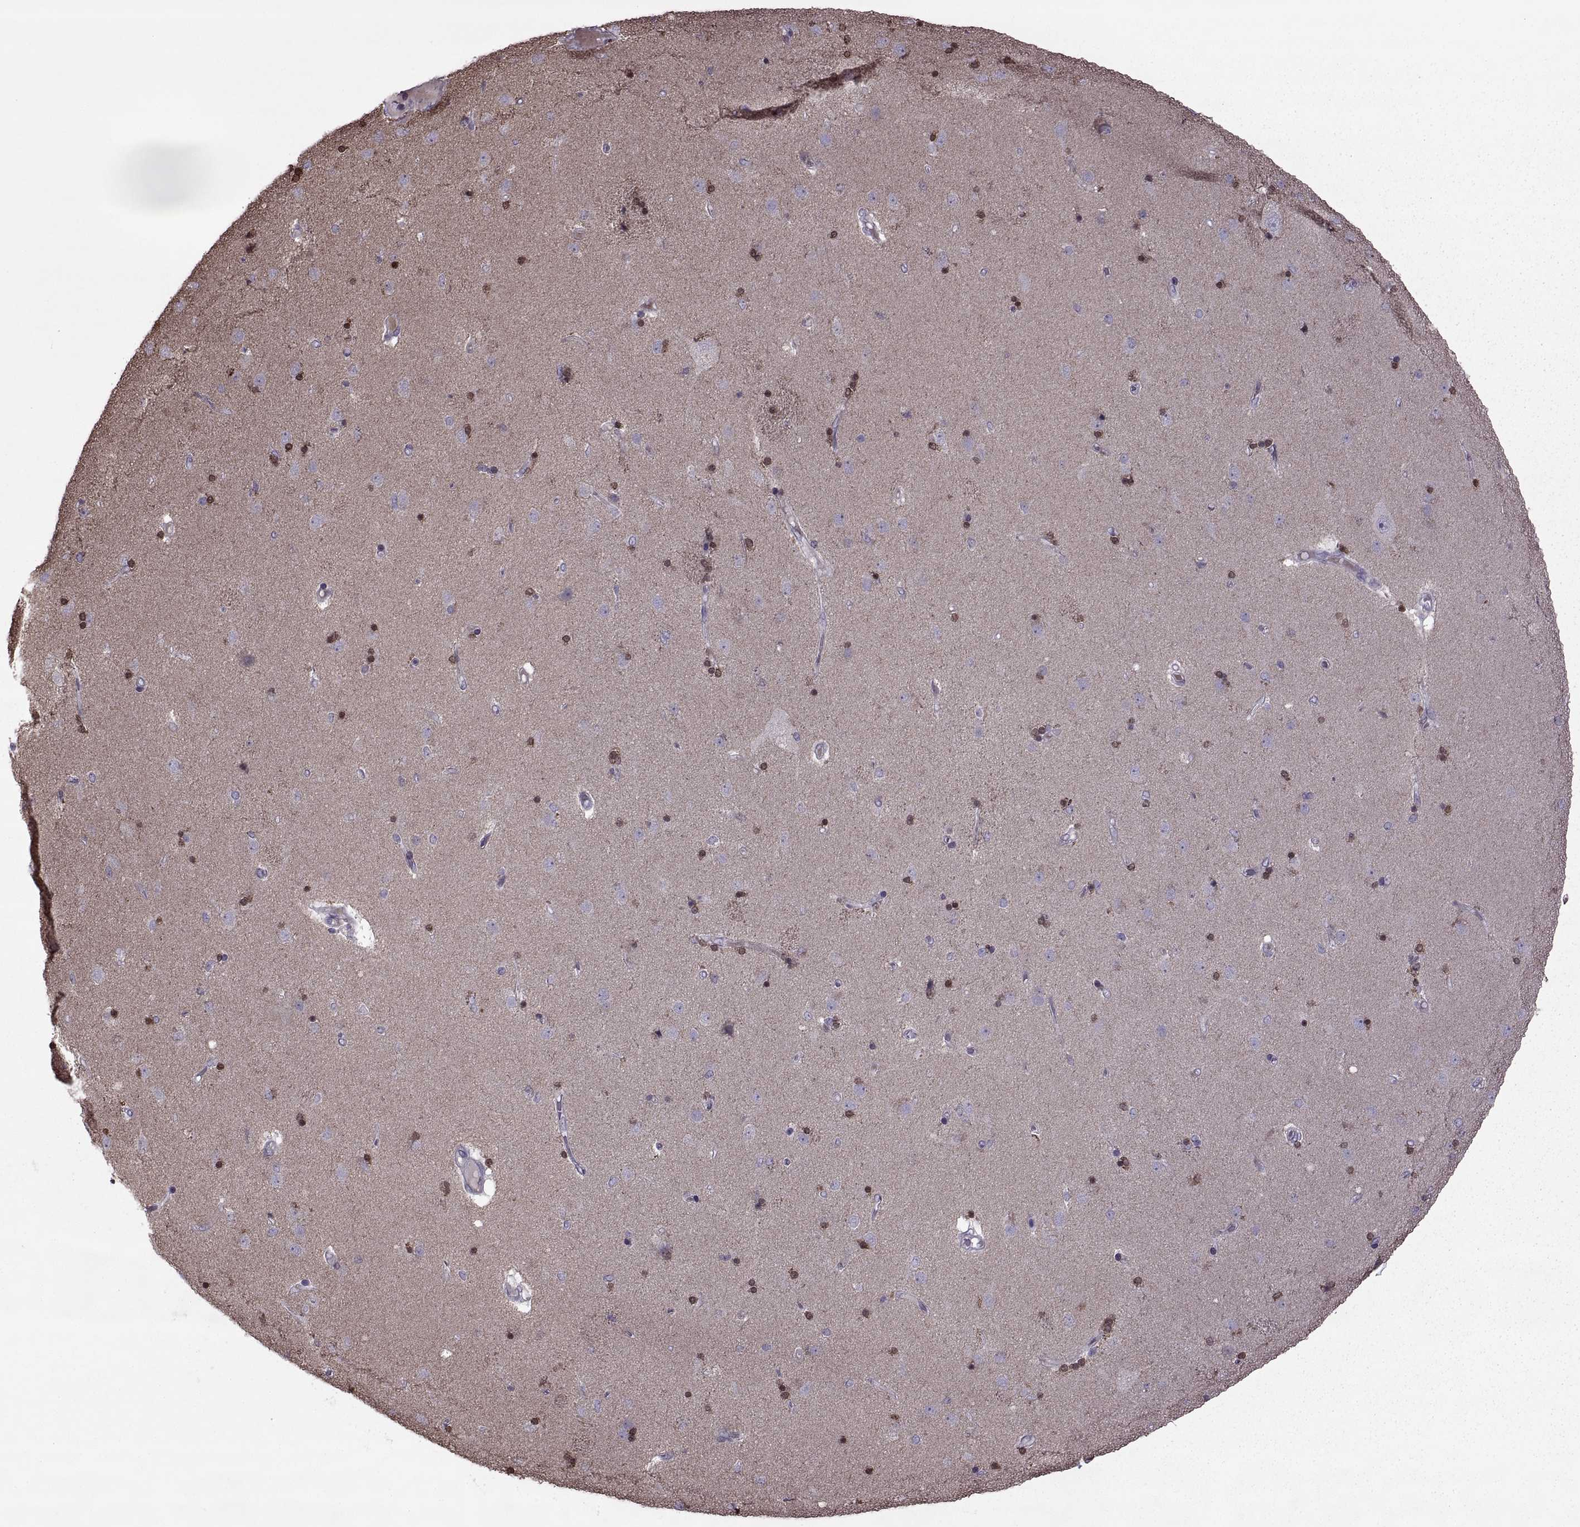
{"staining": {"intensity": "moderate", "quantity": "25%-75%", "location": "cytoplasmic/membranous,nuclear"}, "tissue": "caudate", "cell_type": "Glial cells", "image_type": "normal", "snomed": [{"axis": "morphology", "description": "Normal tissue, NOS"}, {"axis": "topography", "description": "Lateral ventricle wall"}], "caption": "Immunohistochemistry (DAB) staining of unremarkable human caudate demonstrates moderate cytoplasmic/membranous,nuclear protein staining in about 25%-75% of glial cells.", "gene": "ODF3", "patient": {"sex": "female", "age": 71}}